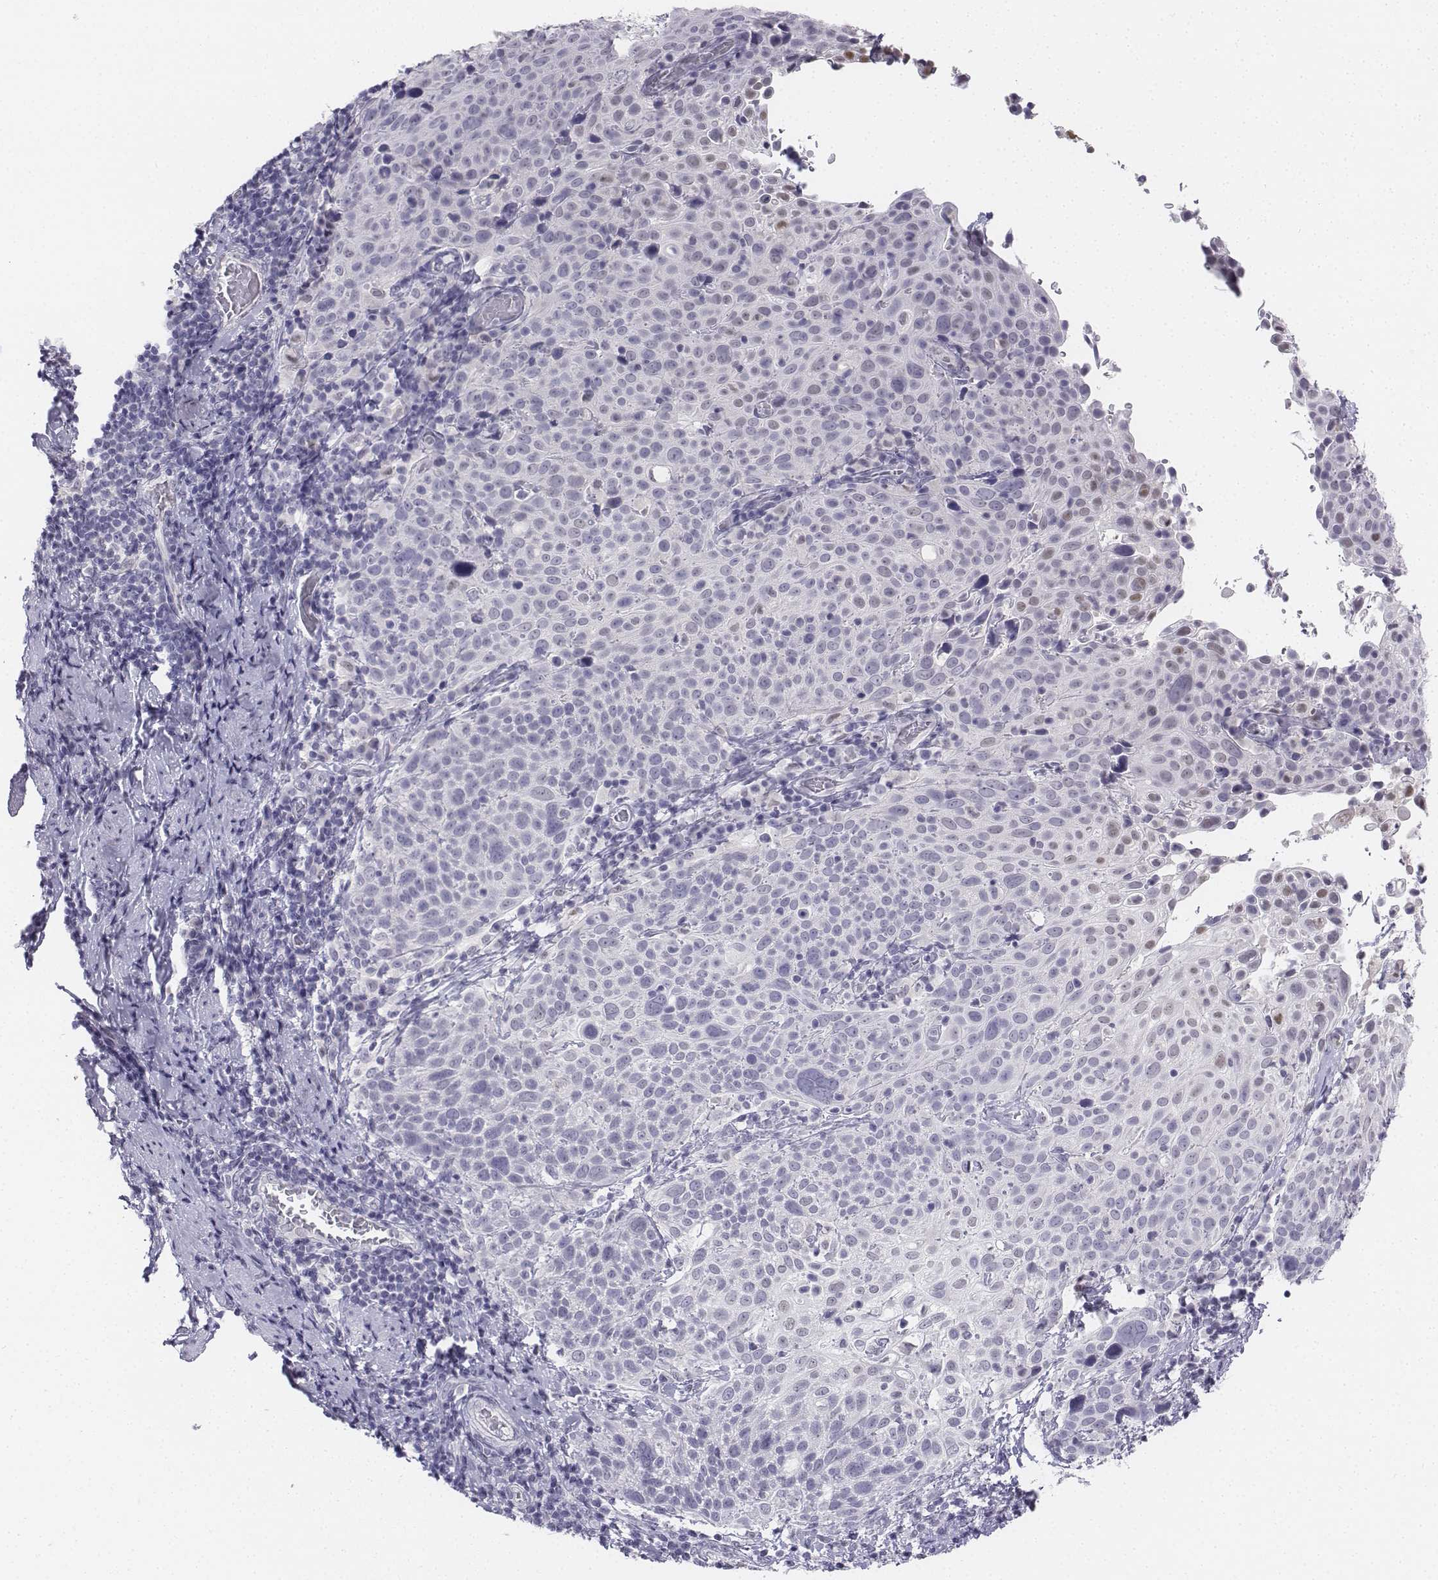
{"staining": {"intensity": "negative", "quantity": "none", "location": "none"}, "tissue": "cervical cancer", "cell_type": "Tumor cells", "image_type": "cancer", "snomed": [{"axis": "morphology", "description": "Squamous cell carcinoma, NOS"}, {"axis": "topography", "description": "Cervix"}], "caption": "Immunohistochemistry image of cervical cancer stained for a protein (brown), which demonstrates no expression in tumor cells. Nuclei are stained in blue.", "gene": "UCN2", "patient": {"sex": "female", "age": 61}}